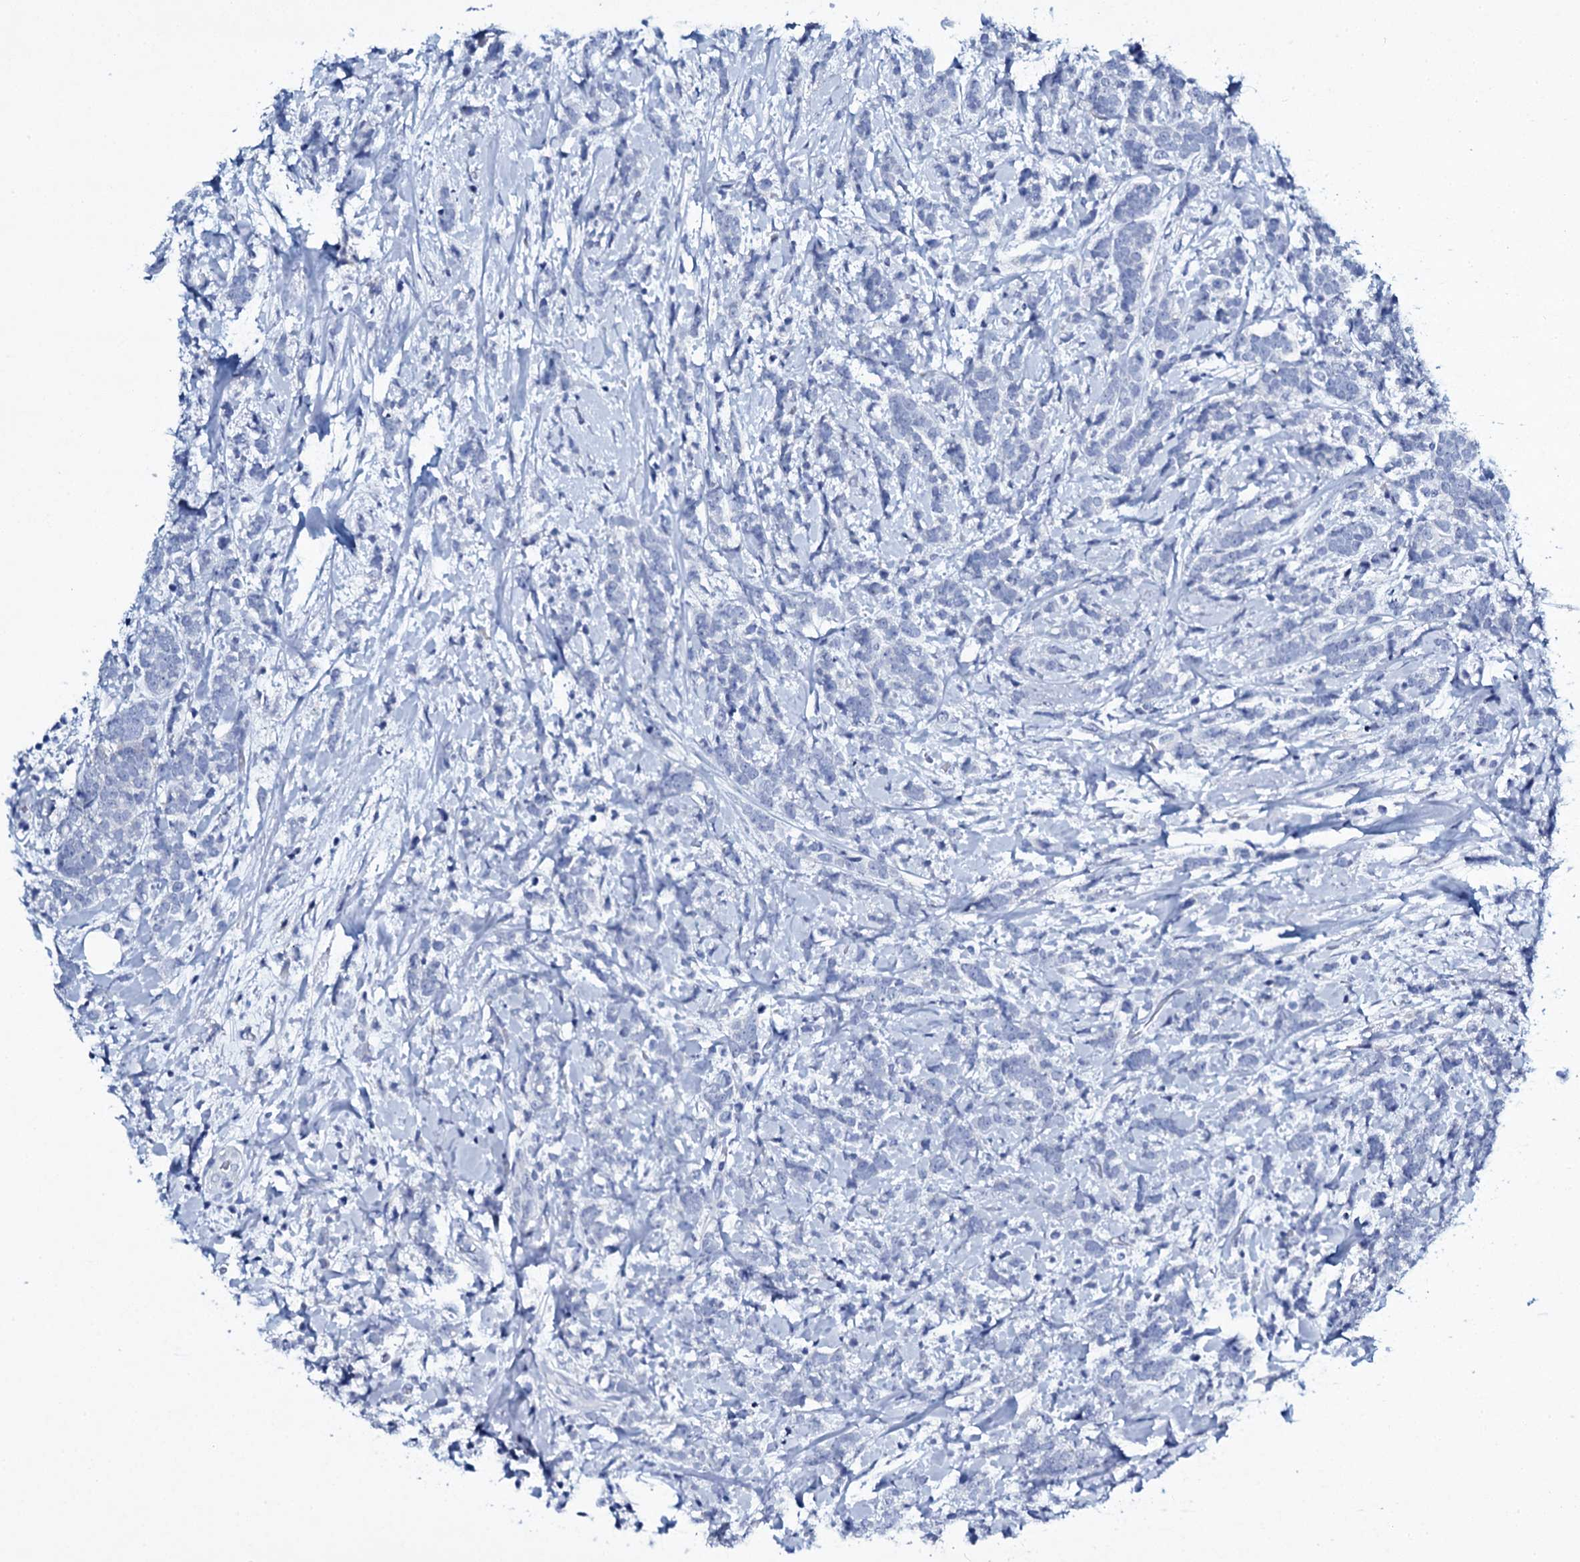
{"staining": {"intensity": "negative", "quantity": "none", "location": "none"}, "tissue": "breast cancer", "cell_type": "Tumor cells", "image_type": "cancer", "snomed": [{"axis": "morphology", "description": "Lobular carcinoma"}, {"axis": "topography", "description": "Breast"}], "caption": "The image displays no staining of tumor cells in breast cancer.", "gene": "TPGS2", "patient": {"sex": "female", "age": 58}}